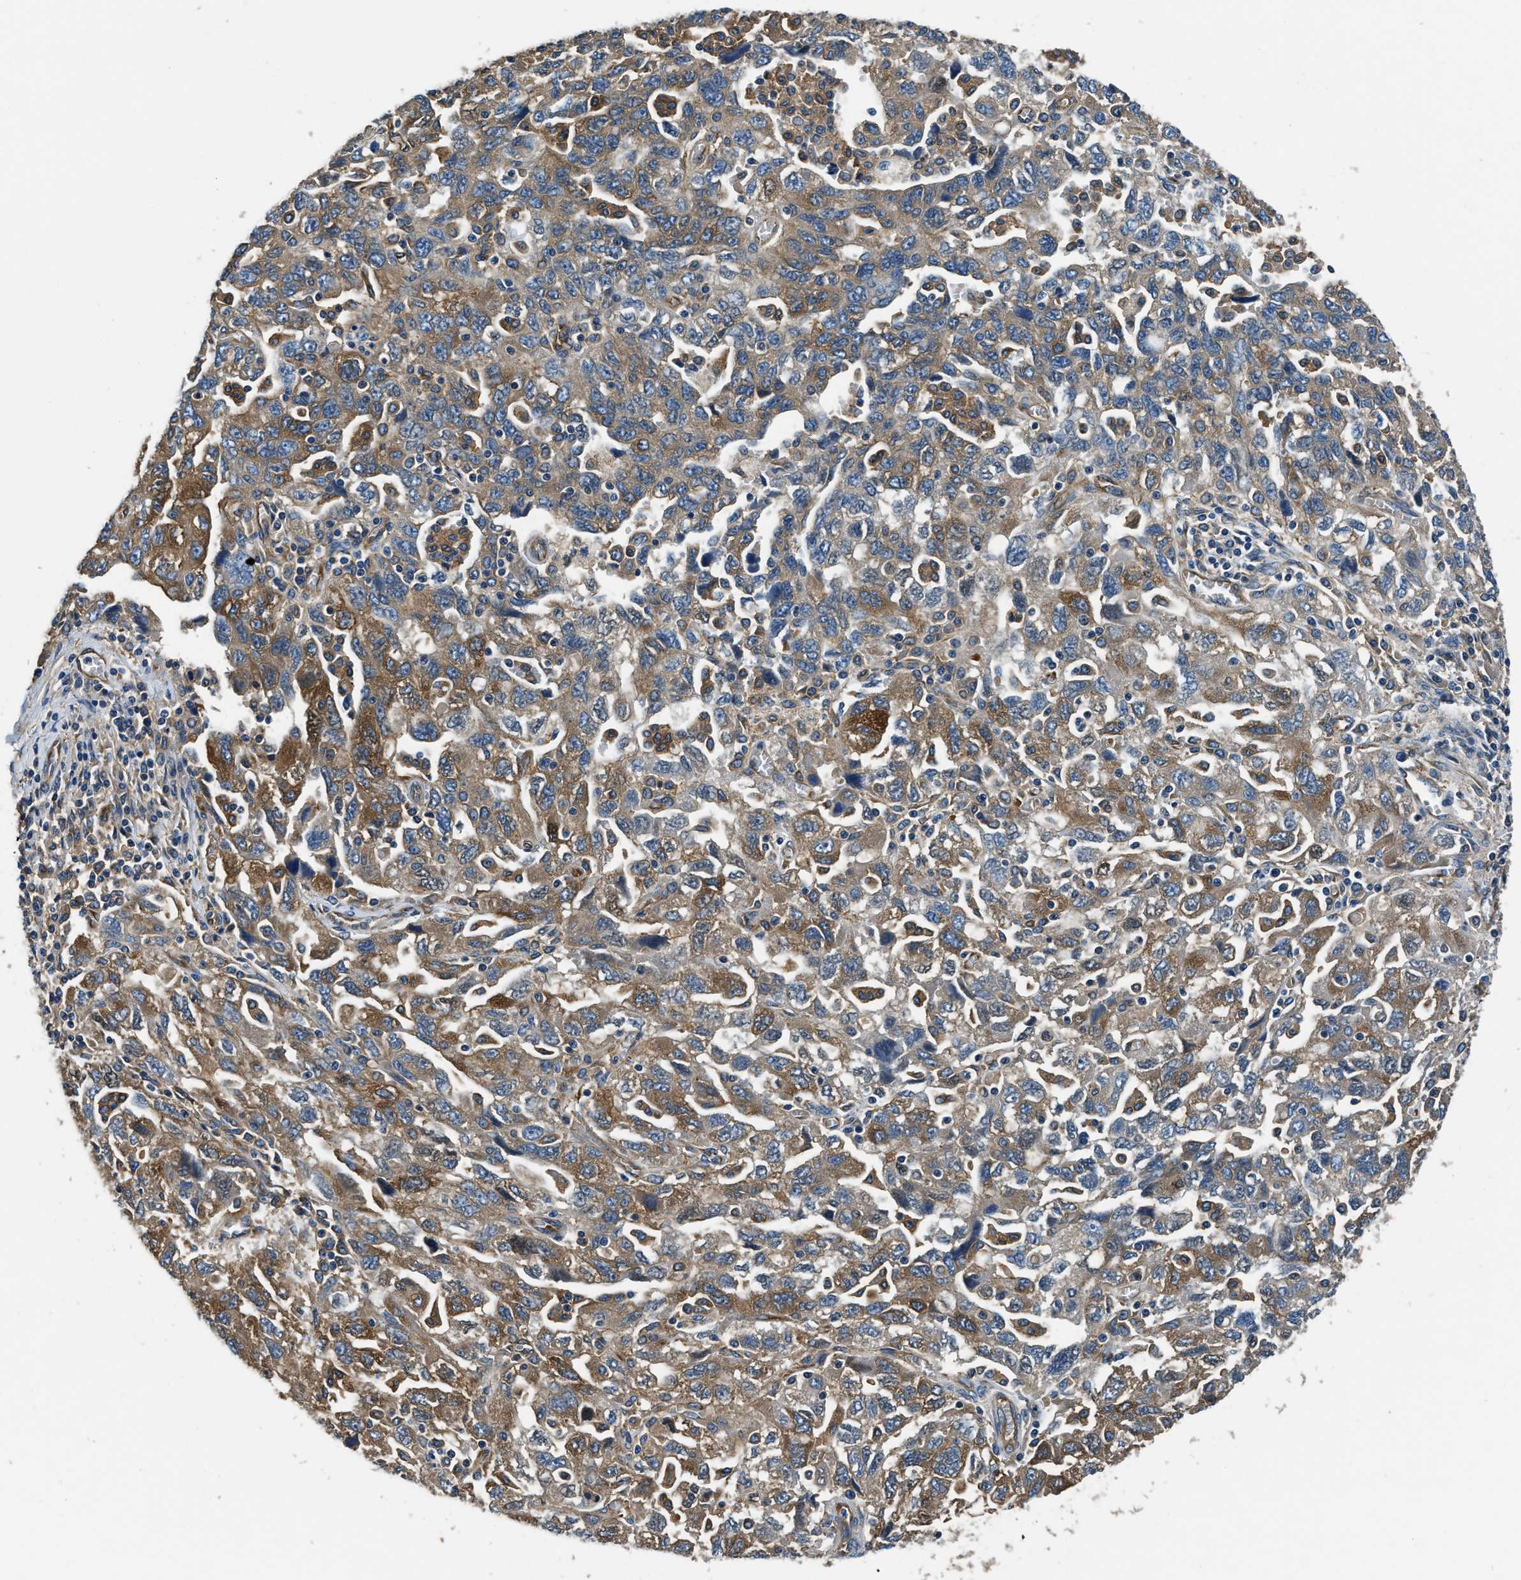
{"staining": {"intensity": "moderate", "quantity": ">75%", "location": "cytoplasmic/membranous"}, "tissue": "ovarian cancer", "cell_type": "Tumor cells", "image_type": "cancer", "snomed": [{"axis": "morphology", "description": "Carcinoma, NOS"}, {"axis": "morphology", "description": "Cystadenocarcinoma, serous, NOS"}, {"axis": "topography", "description": "Ovary"}], "caption": "A micrograph showing moderate cytoplasmic/membranous positivity in about >75% of tumor cells in ovarian cancer, as visualized by brown immunohistochemical staining.", "gene": "EEA1", "patient": {"sex": "female", "age": 69}}